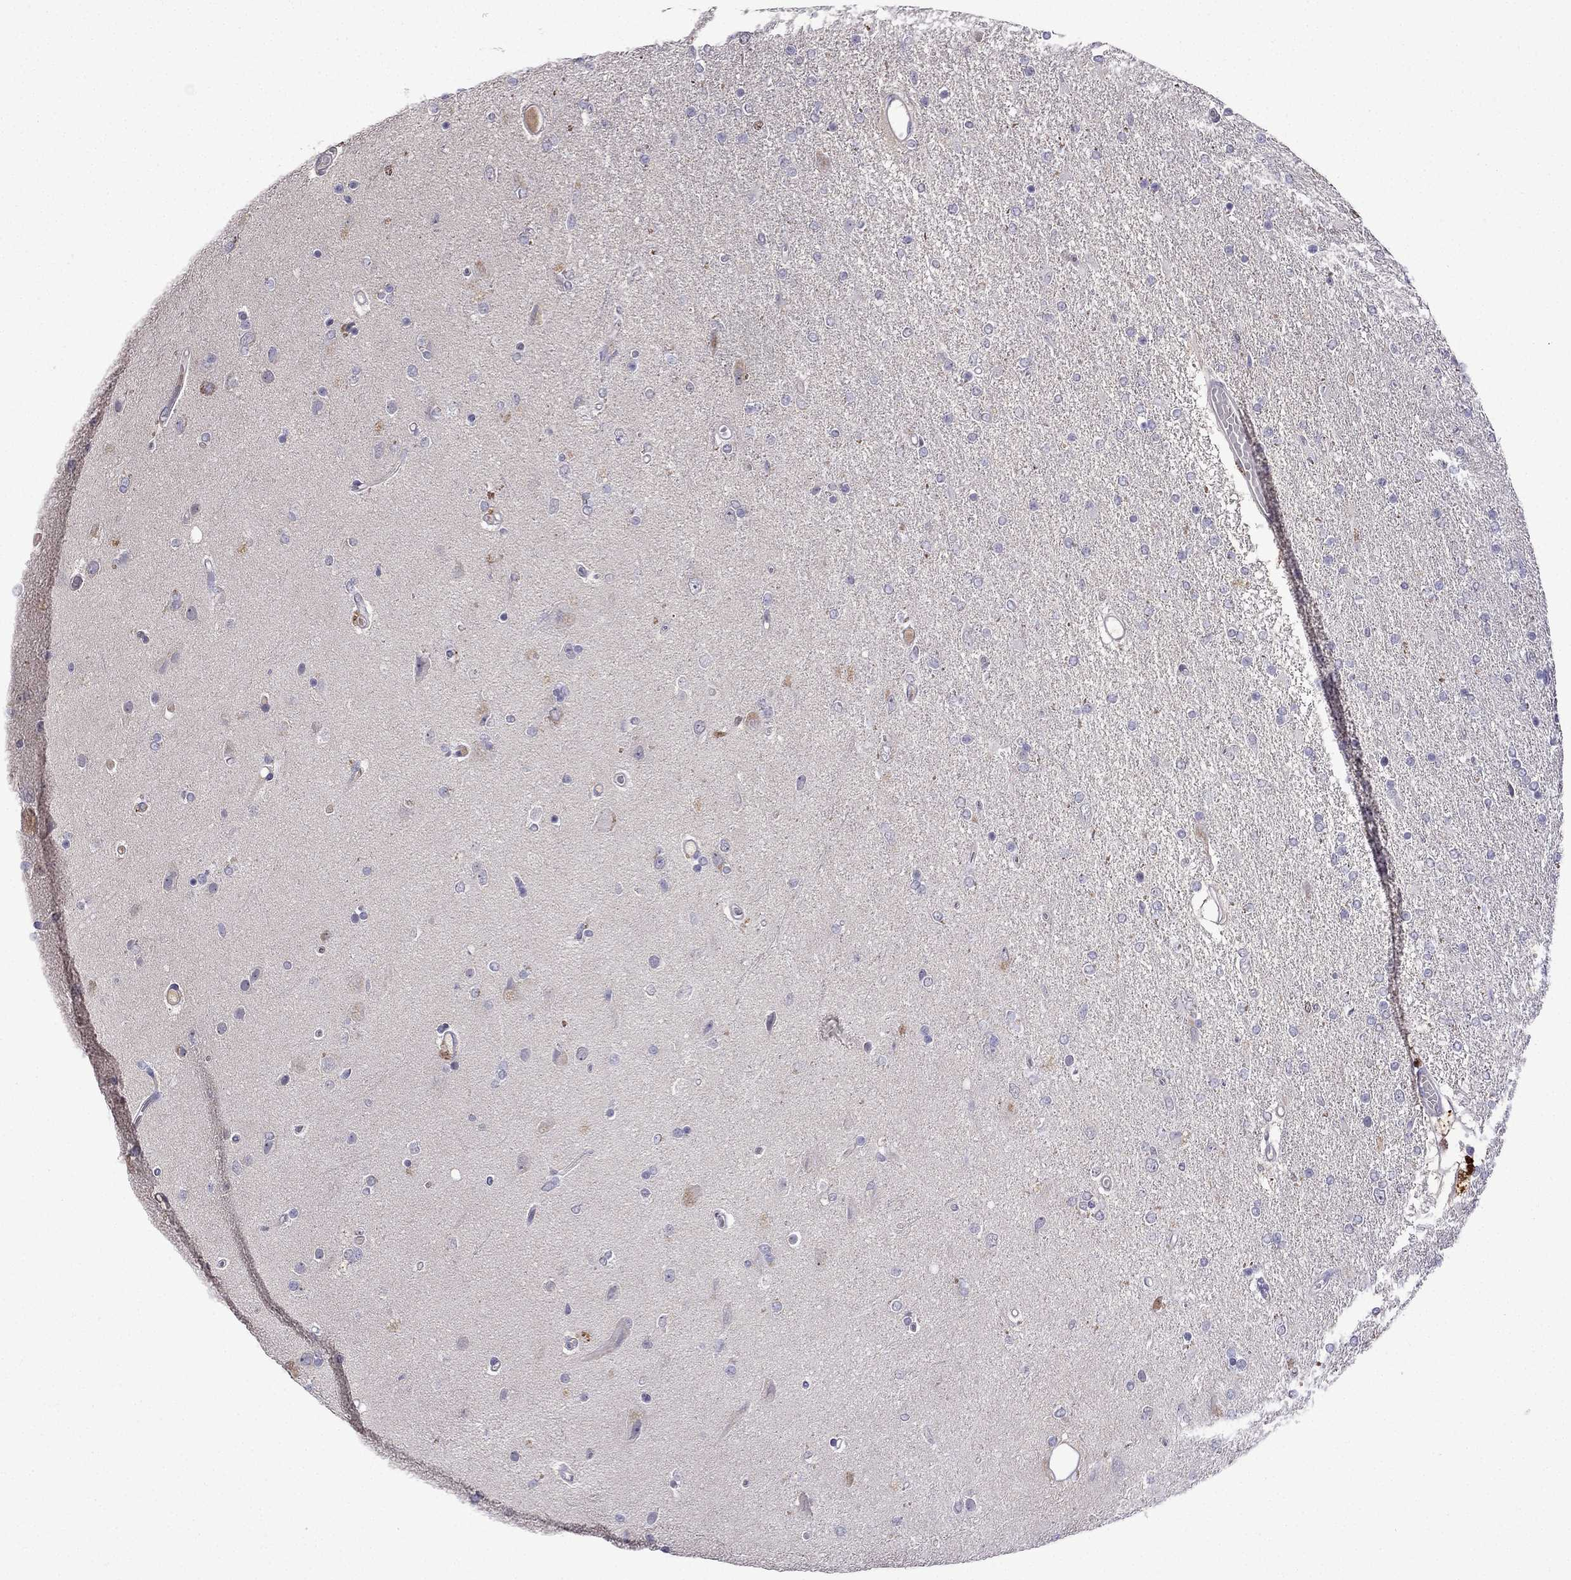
{"staining": {"intensity": "negative", "quantity": "none", "location": "none"}, "tissue": "glioma", "cell_type": "Tumor cells", "image_type": "cancer", "snomed": [{"axis": "morphology", "description": "Glioma, malignant, High grade"}, {"axis": "topography", "description": "Cerebral cortex"}], "caption": "A photomicrograph of human glioma is negative for staining in tumor cells.", "gene": "UHRF1", "patient": {"sex": "male", "age": 70}}